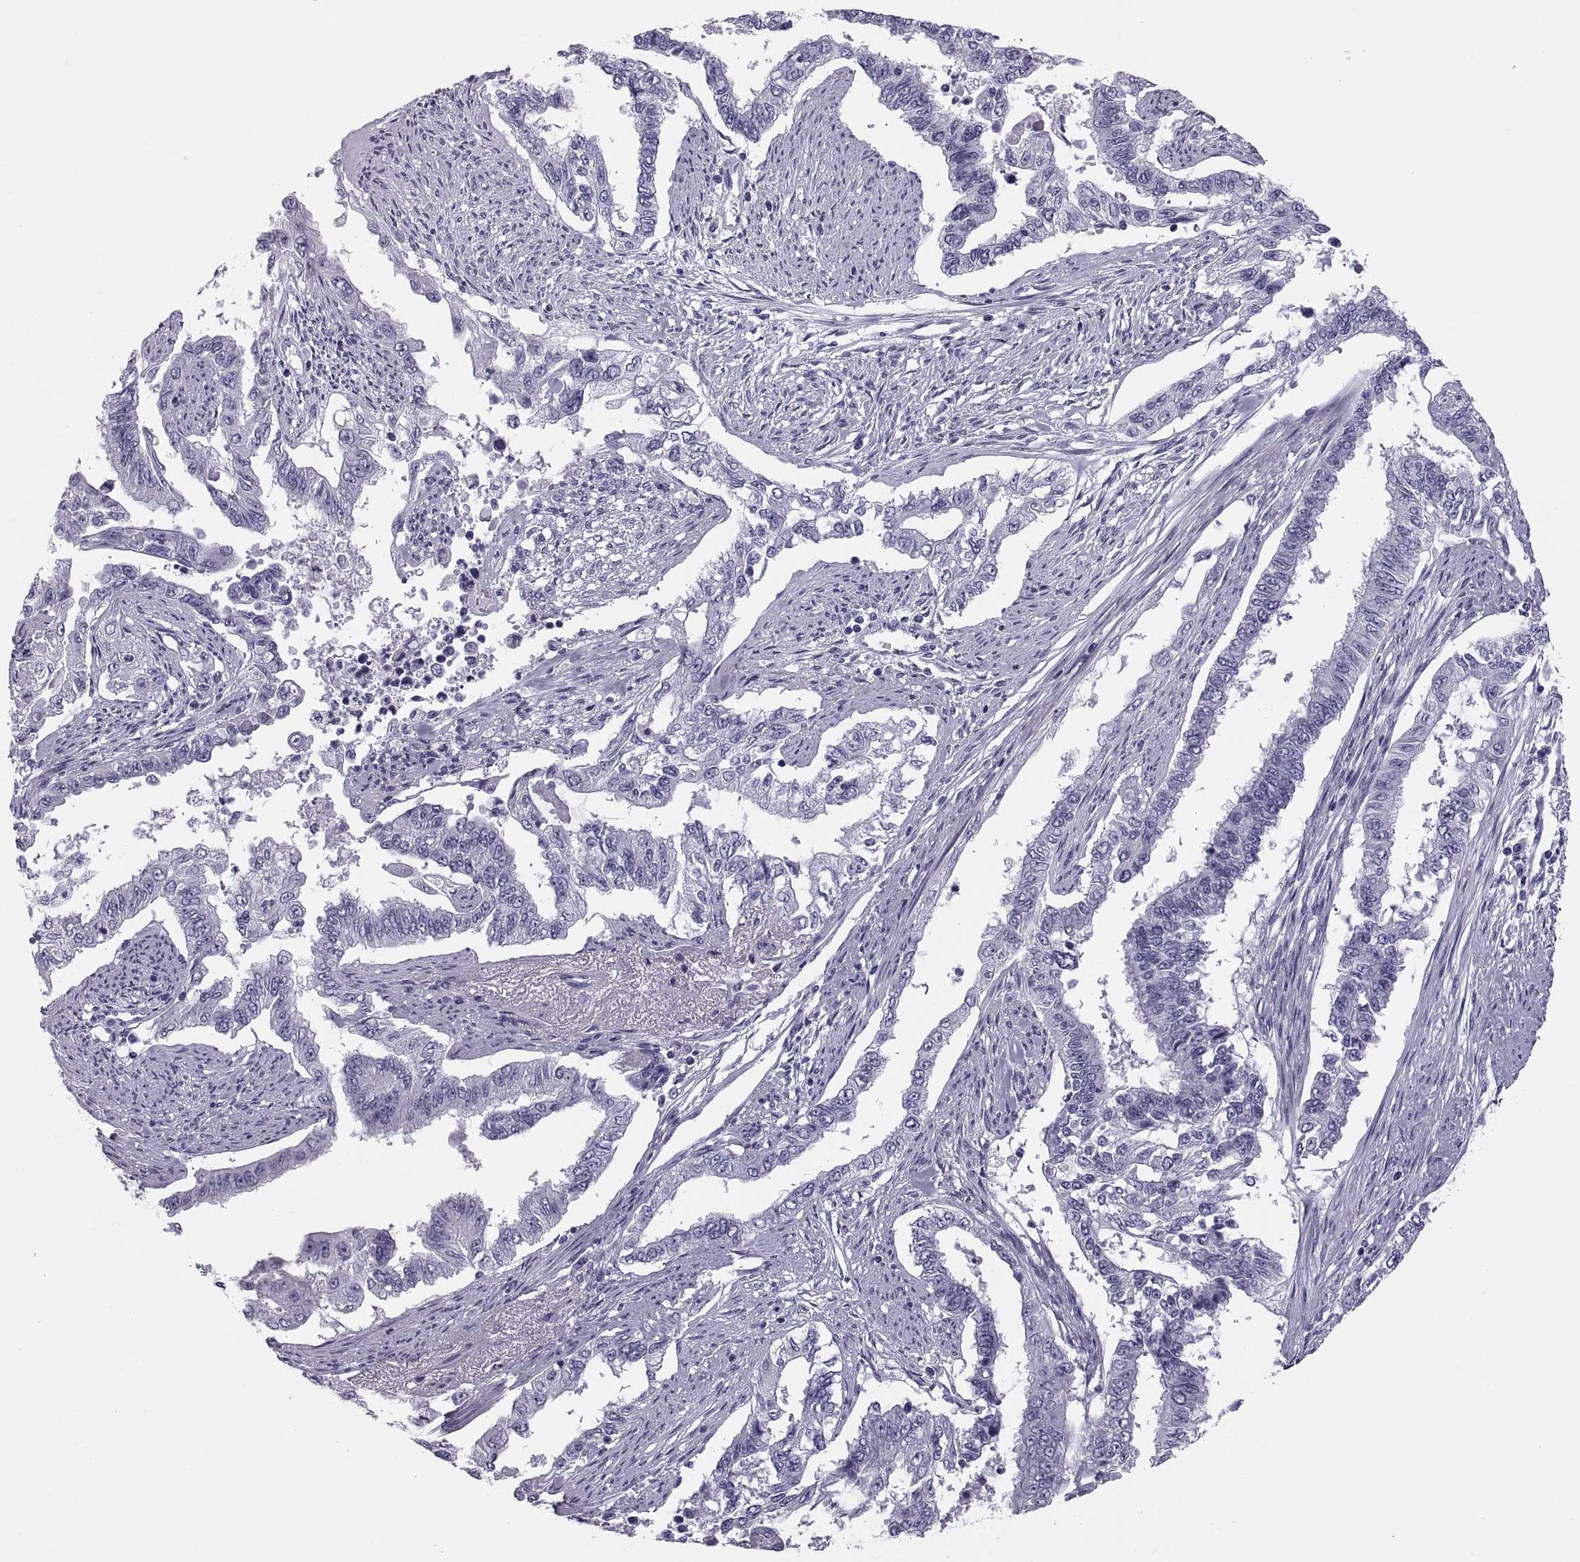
{"staining": {"intensity": "negative", "quantity": "none", "location": "none"}, "tissue": "endometrial cancer", "cell_type": "Tumor cells", "image_type": "cancer", "snomed": [{"axis": "morphology", "description": "Adenocarcinoma, NOS"}, {"axis": "topography", "description": "Uterus"}], "caption": "Human endometrial cancer (adenocarcinoma) stained for a protein using immunohistochemistry (IHC) displays no positivity in tumor cells.", "gene": "PAX2", "patient": {"sex": "female", "age": 59}}